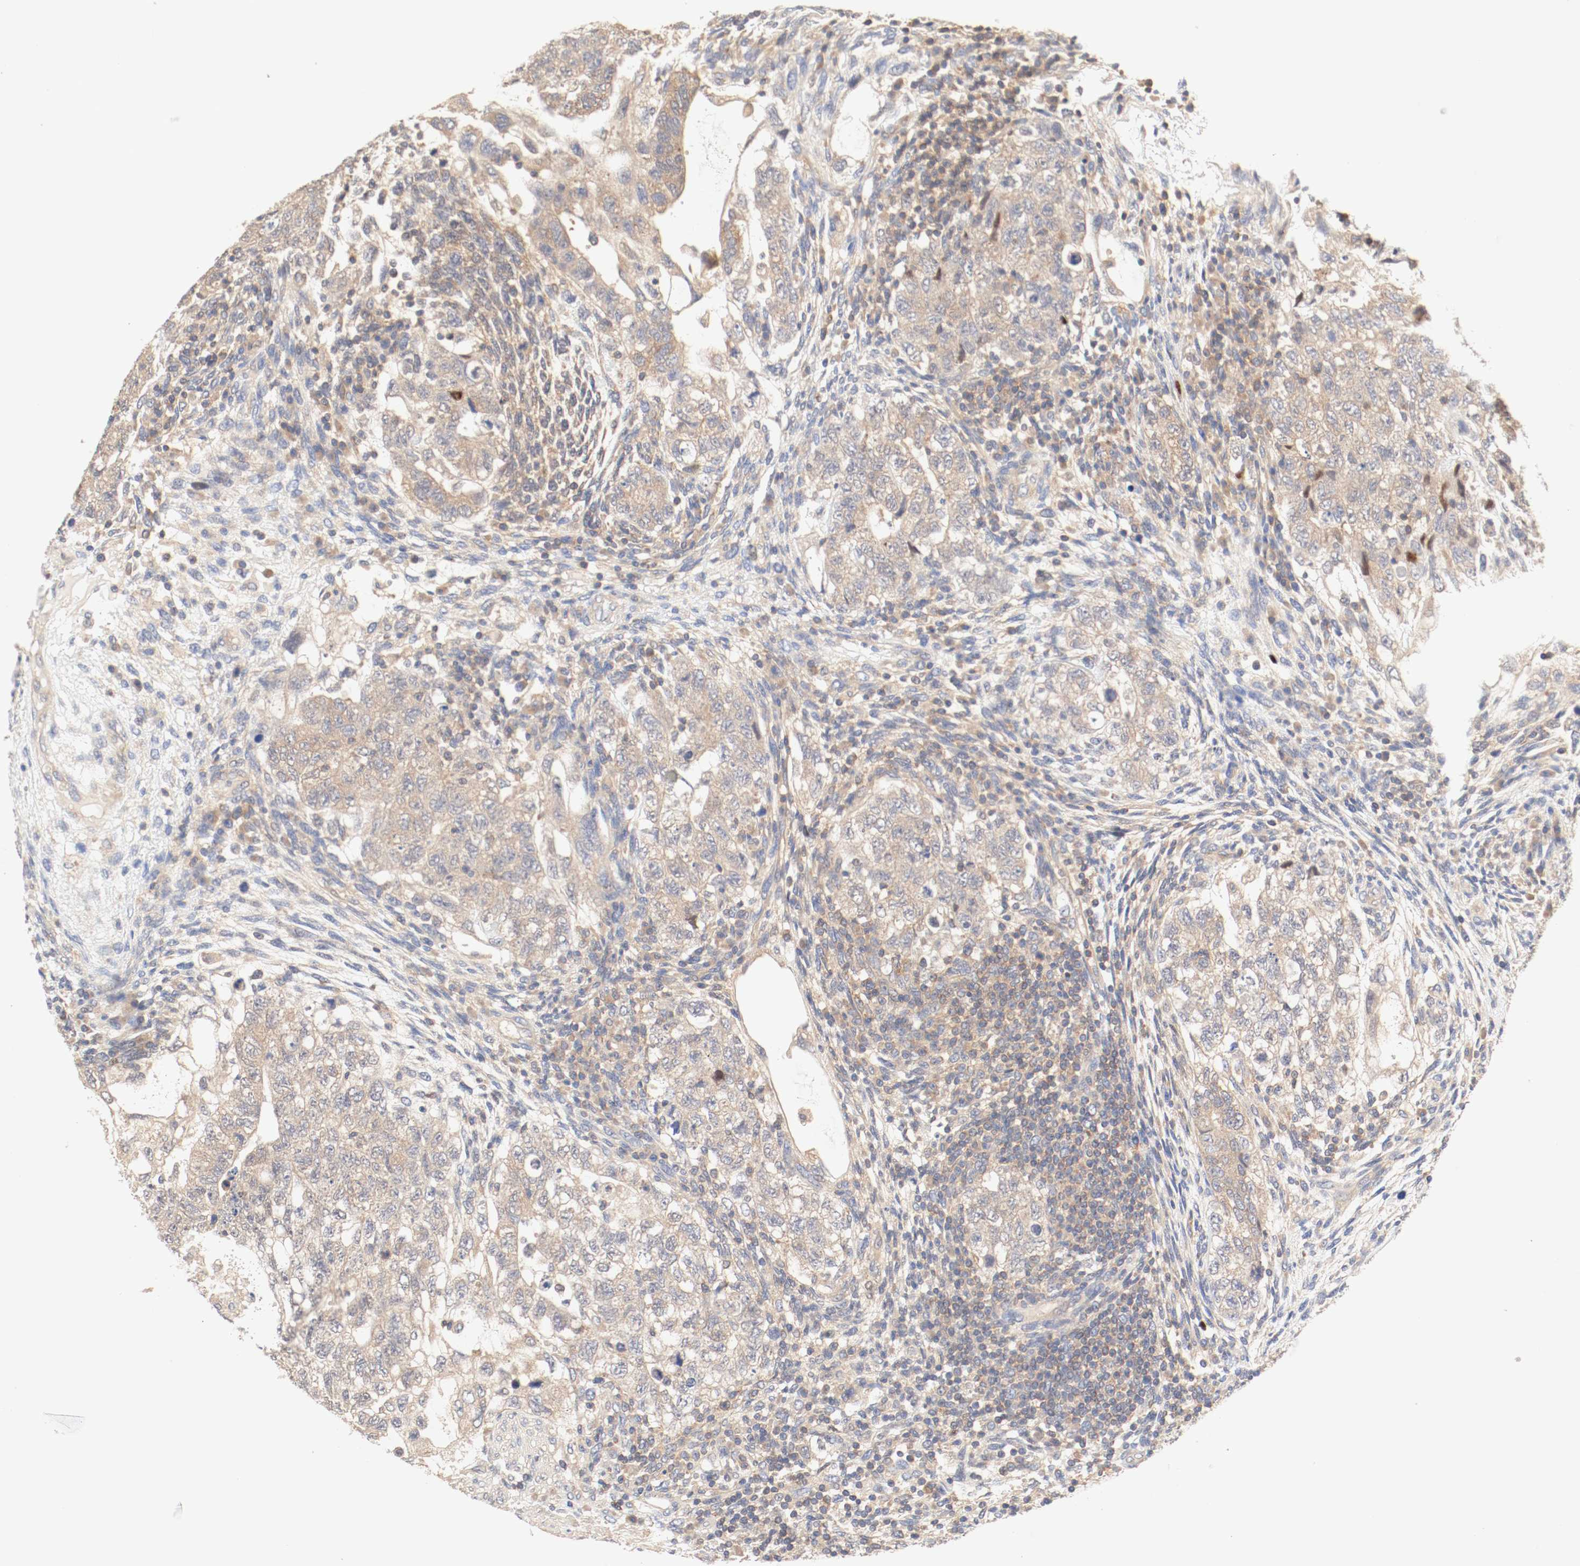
{"staining": {"intensity": "moderate", "quantity": ">75%", "location": "cytoplasmic/membranous"}, "tissue": "testis cancer", "cell_type": "Tumor cells", "image_type": "cancer", "snomed": [{"axis": "morphology", "description": "Normal tissue, NOS"}, {"axis": "morphology", "description": "Carcinoma, Embryonal, NOS"}, {"axis": "topography", "description": "Testis"}], "caption": "Tumor cells show medium levels of moderate cytoplasmic/membranous staining in about >75% of cells in testis embryonal carcinoma.", "gene": "GIT1", "patient": {"sex": "male", "age": 36}}